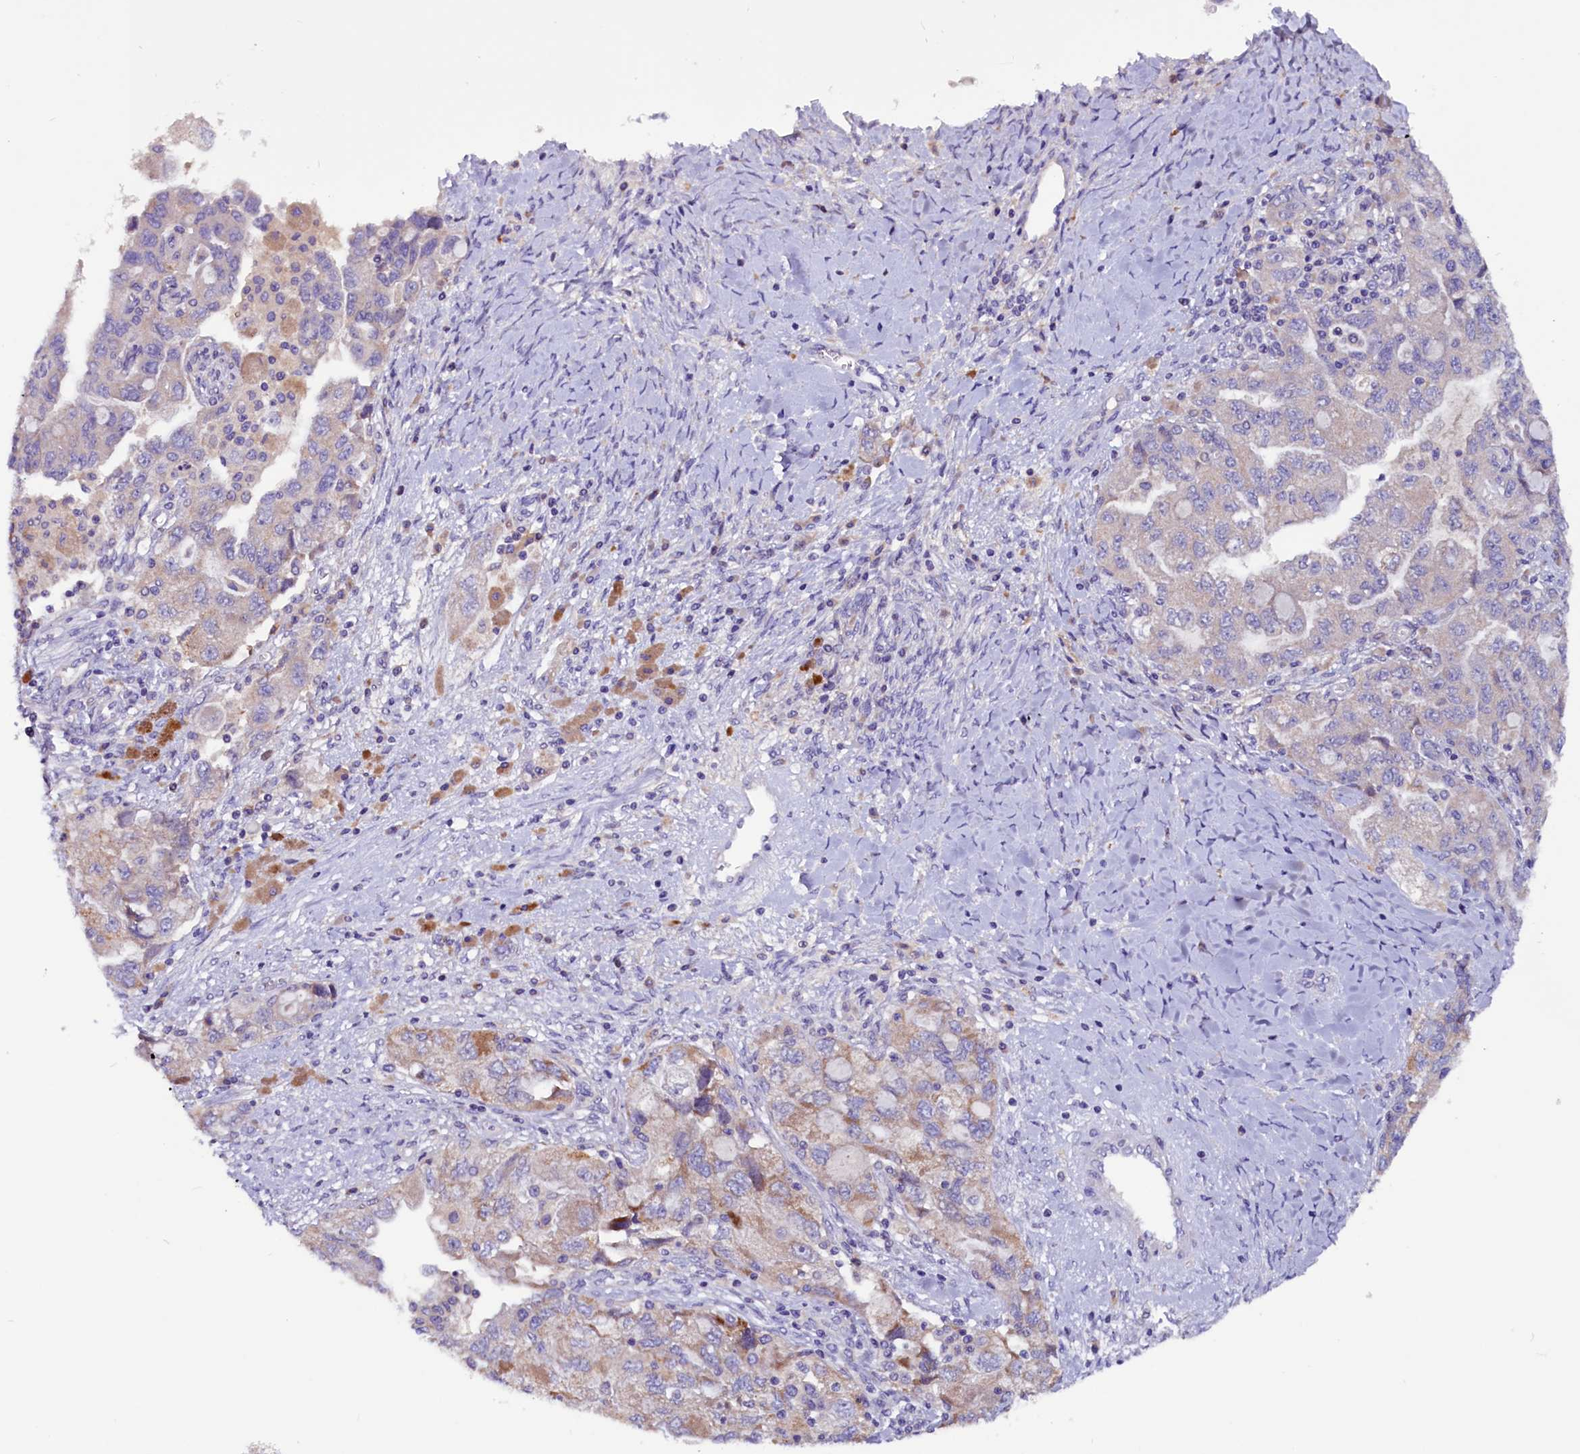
{"staining": {"intensity": "weak", "quantity": "<25%", "location": "cytoplasmic/membranous"}, "tissue": "ovarian cancer", "cell_type": "Tumor cells", "image_type": "cancer", "snomed": [{"axis": "morphology", "description": "Carcinoma, NOS"}, {"axis": "morphology", "description": "Cystadenocarcinoma, serous, NOS"}, {"axis": "topography", "description": "Ovary"}], "caption": "A photomicrograph of carcinoma (ovarian) stained for a protein displays no brown staining in tumor cells.", "gene": "CCBE1", "patient": {"sex": "female", "age": 69}}